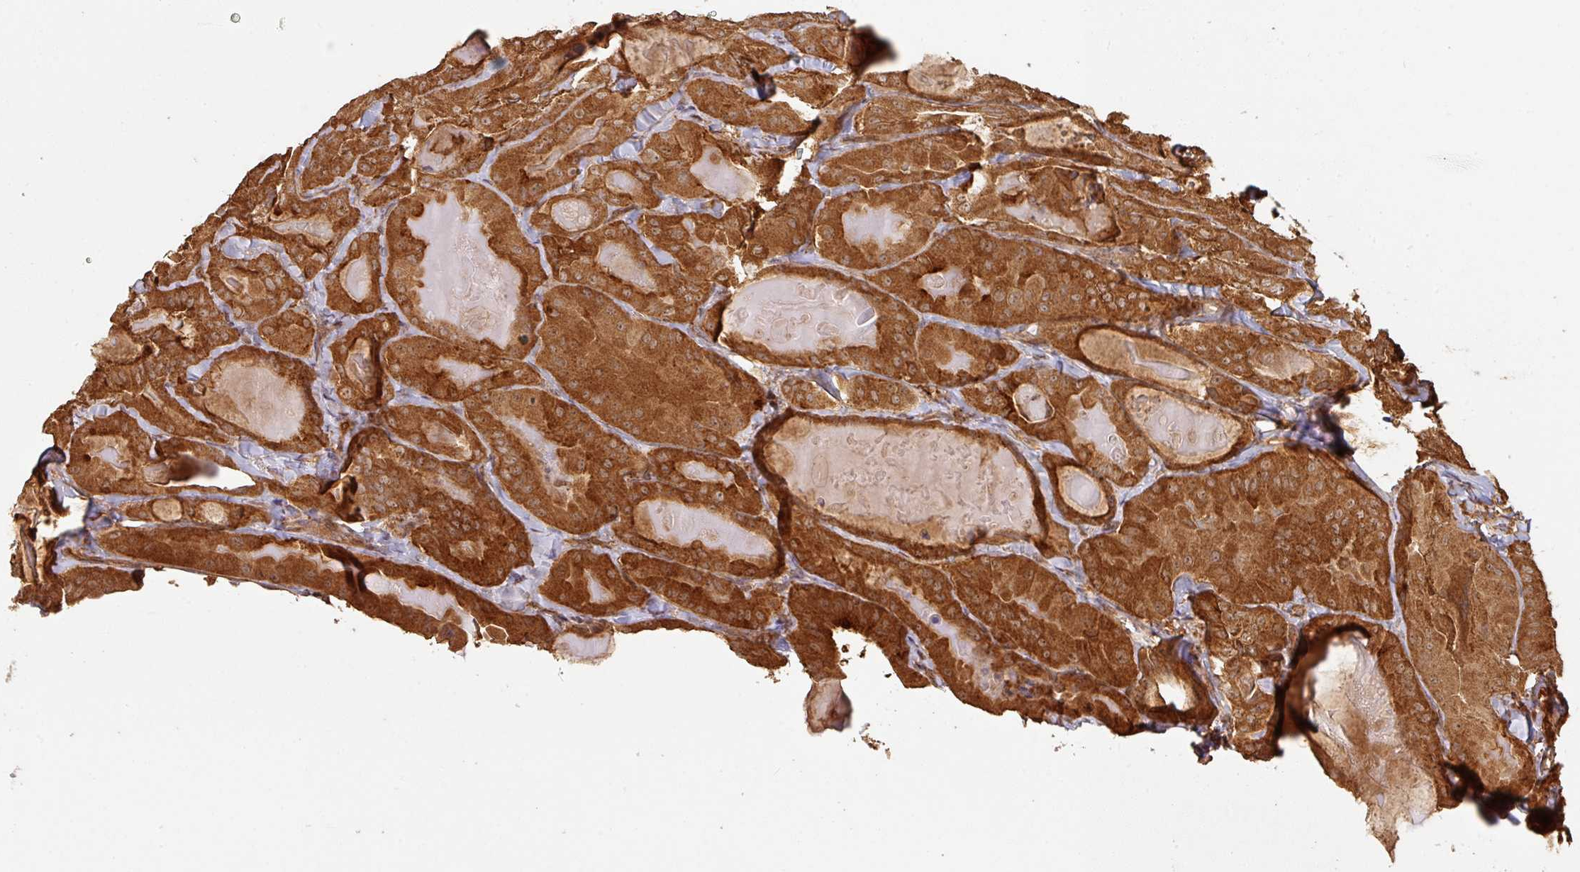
{"staining": {"intensity": "strong", "quantity": ">75%", "location": "cytoplasmic/membranous"}, "tissue": "thyroid cancer", "cell_type": "Tumor cells", "image_type": "cancer", "snomed": [{"axis": "morphology", "description": "Papillary adenocarcinoma, NOS"}, {"axis": "topography", "description": "Thyroid gland"}], "caption": "Tumor cells display strong cytoplasmic/membranous positivity in approximately >75% of cells in thyroid cancer.", "gene": "ZNF322", "patient": {"sex": "female", "age": 68}}